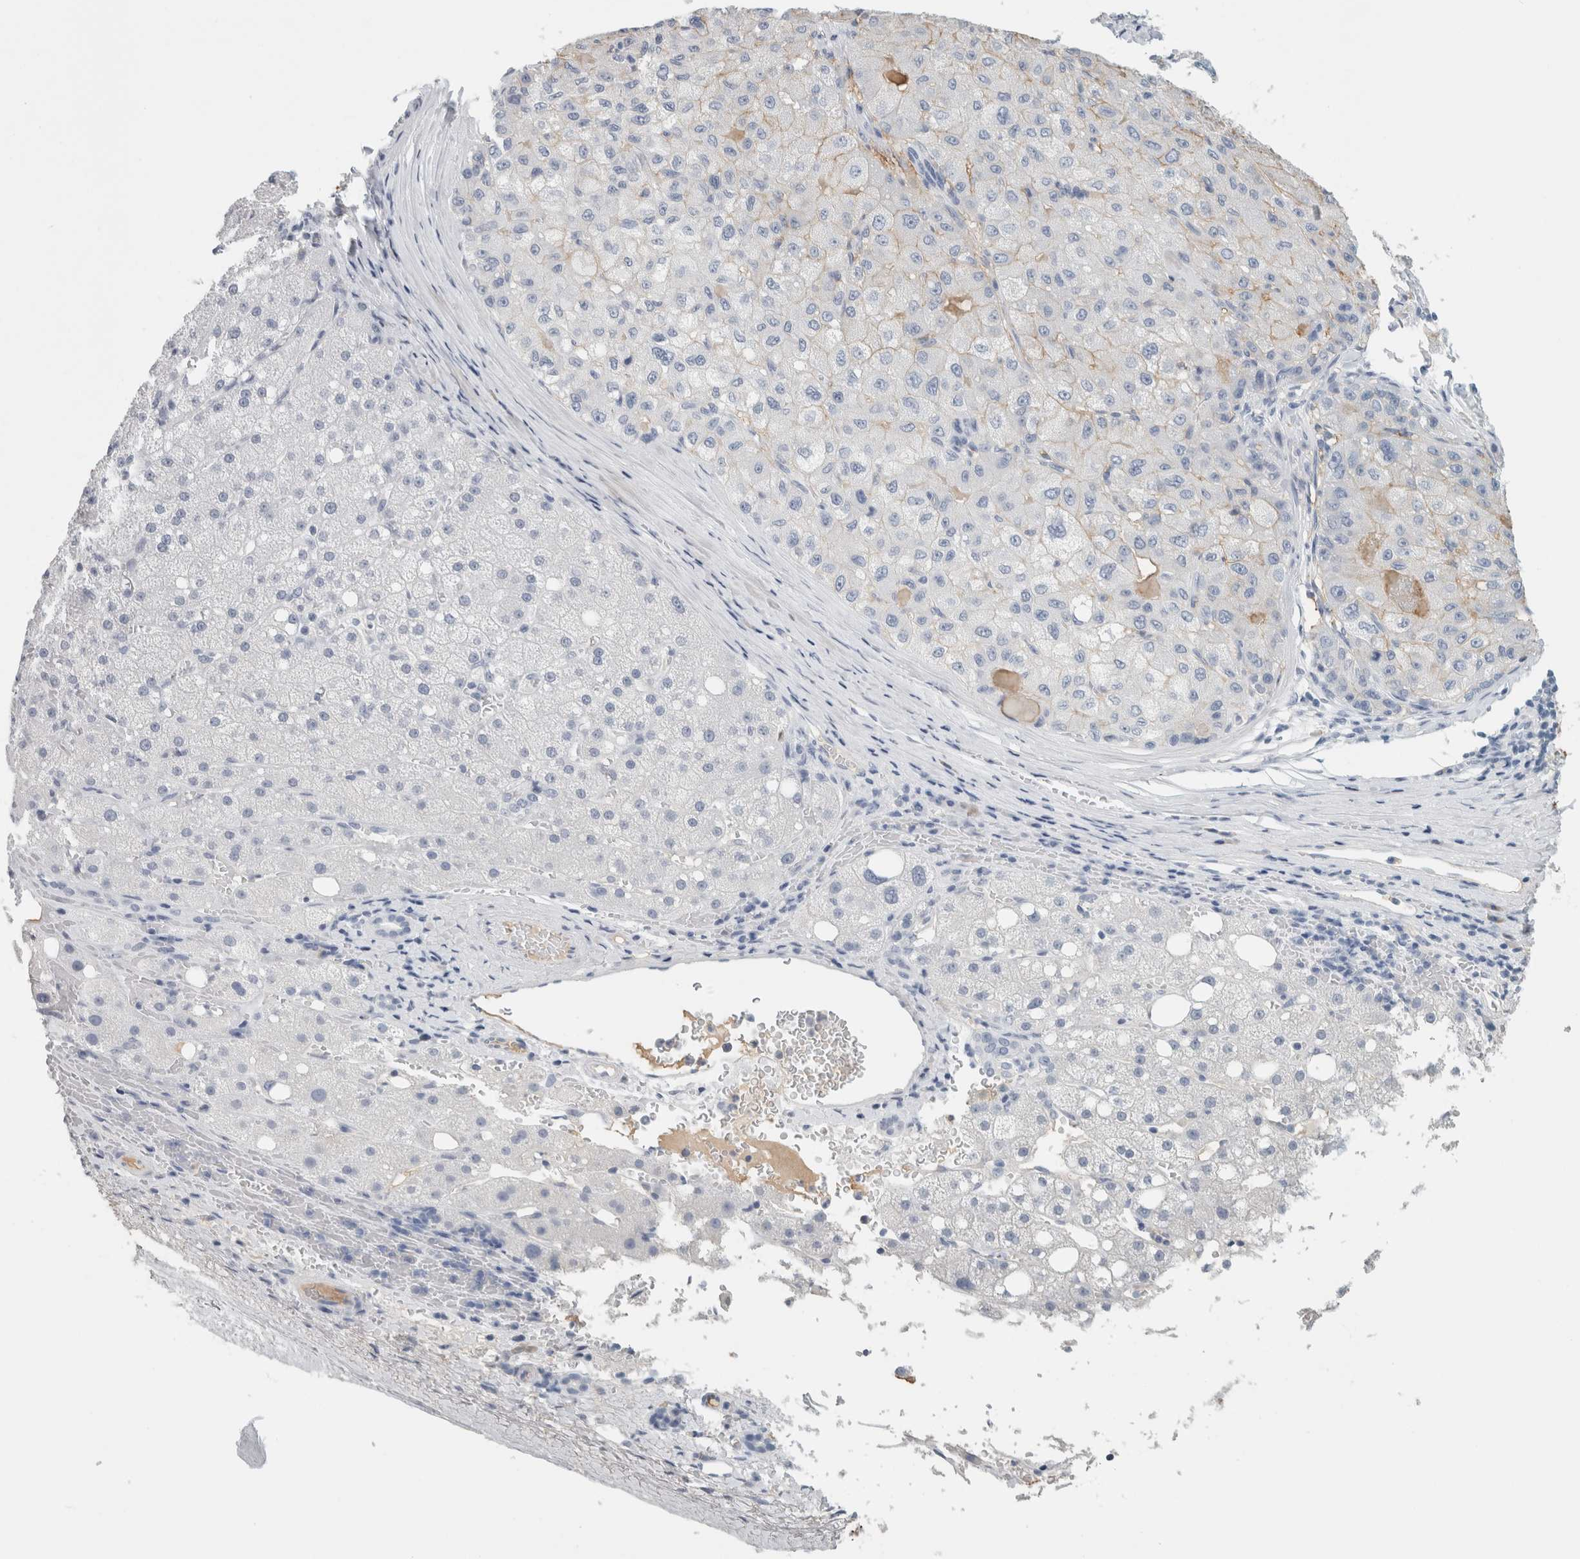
{"staining": {"intensity": "negative", "quantity": "none", "location": "none"}, "tissue": "liver cancer", "cell_type": "Tumor cells", "image_type": "cancer", "snomed": [{"axis": "morphology", "description": "Carcinoma, Hepatocellular, NOS"}, {"axis": "topography", "description": "Liver"}], "caption": "This is an IHC micrograph of hepatocellular carcinoma (liver). There is no staining in tumor cells.", "gene": "TSPAN8", "patient": {"sex": "male", "age": 80}}